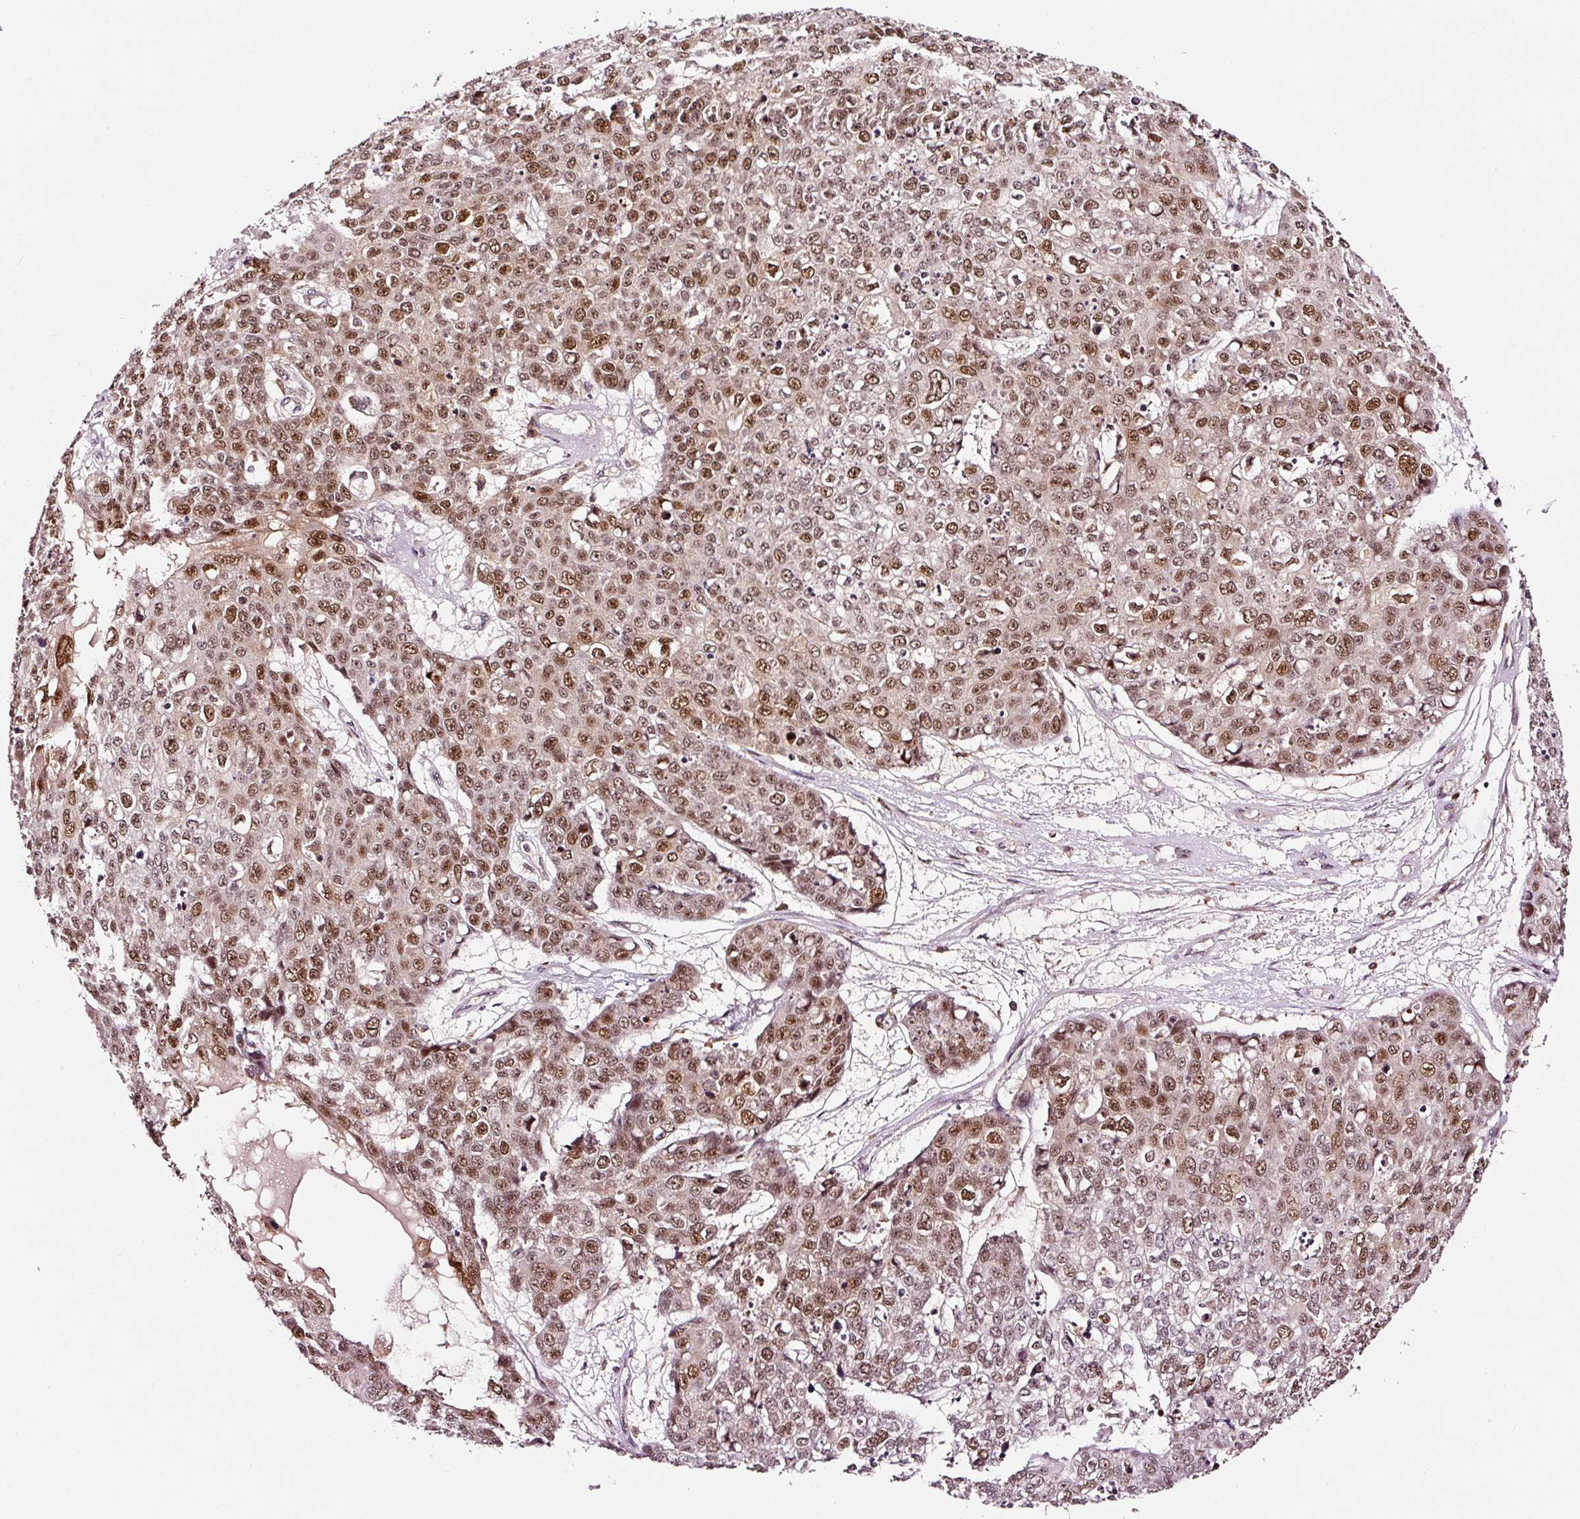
{"staining": {"intensity": "moderate", "quantity": ">75%", "location": "nuclear"}, "tissue": "skin cancer", "cell_type": "Tumor cells", "image_type": "cancer", "snomed": [{"axis": "morphology", "description": "Normal tissue, NOS"}, {"axis": "morphology", "description": "Squamous cell carcinoma, NOS"}, {"axis": "topography", "description": "Skin"}], "caption": "Moderate nuclear staining for a protein is identified in approximately >75% of tumor cells of skin squamous cell carcinoma using IHC.", "gene": "RFC4", "patient": {"sex": "male", "age": 72}}